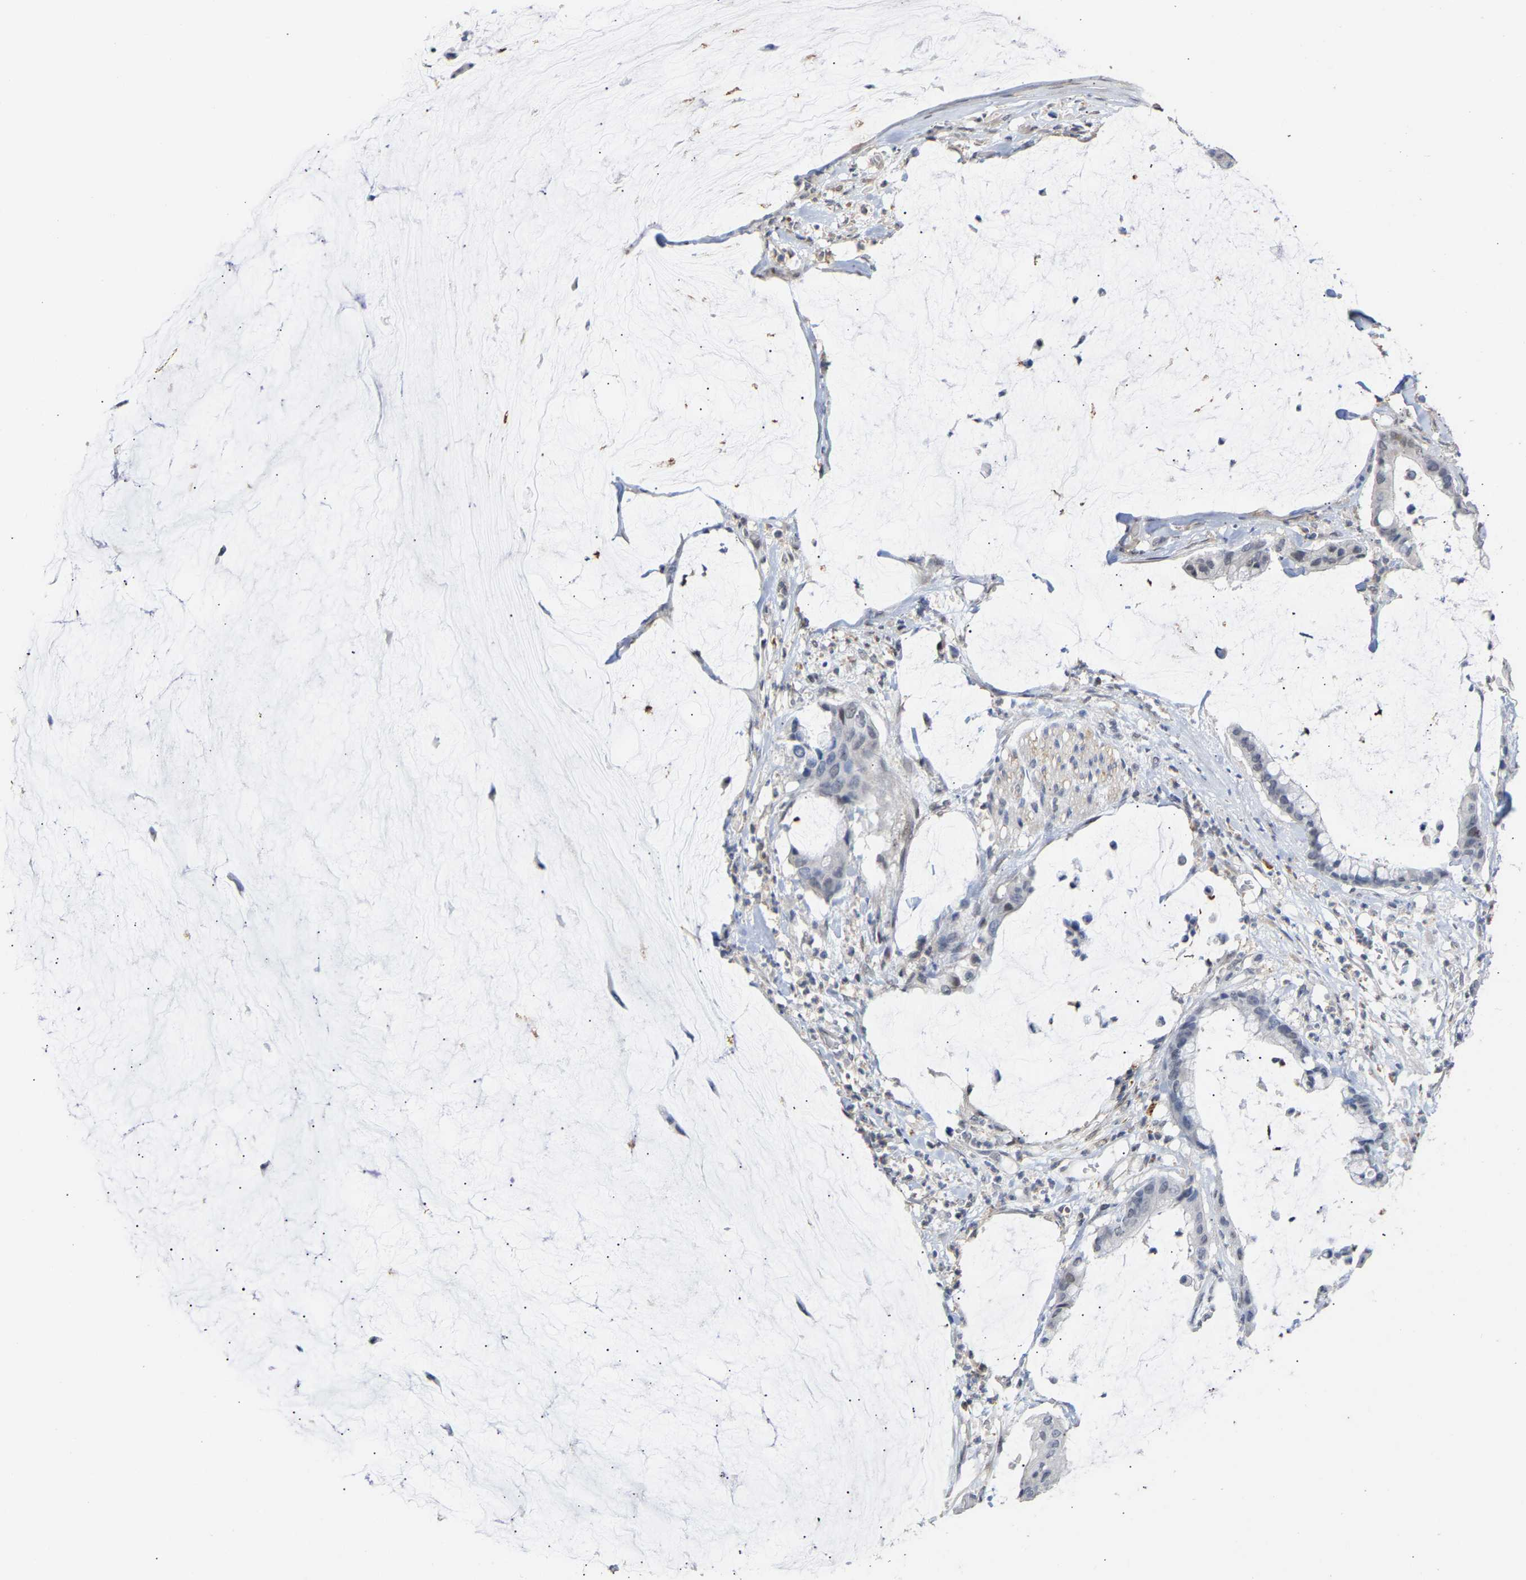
{"staining": {"intensity": "negative", "quantity": "none", "location": "none"}, "tissue": "pancreatic cancer", "cell_type": "Tumor cells", "image_type": "cancer", "snomed": [{"axis": "morphology", "description": "Adenocarcinoma, NOS"}, {"axis": "topography", "description": "Pancreas"}], "caption": "Immunohistochemical staining of pancreatic cancer exhibits no significant staining in tumor cells.", "gene": "AMPH", "patient": {"sex": "male", "age": 41}}